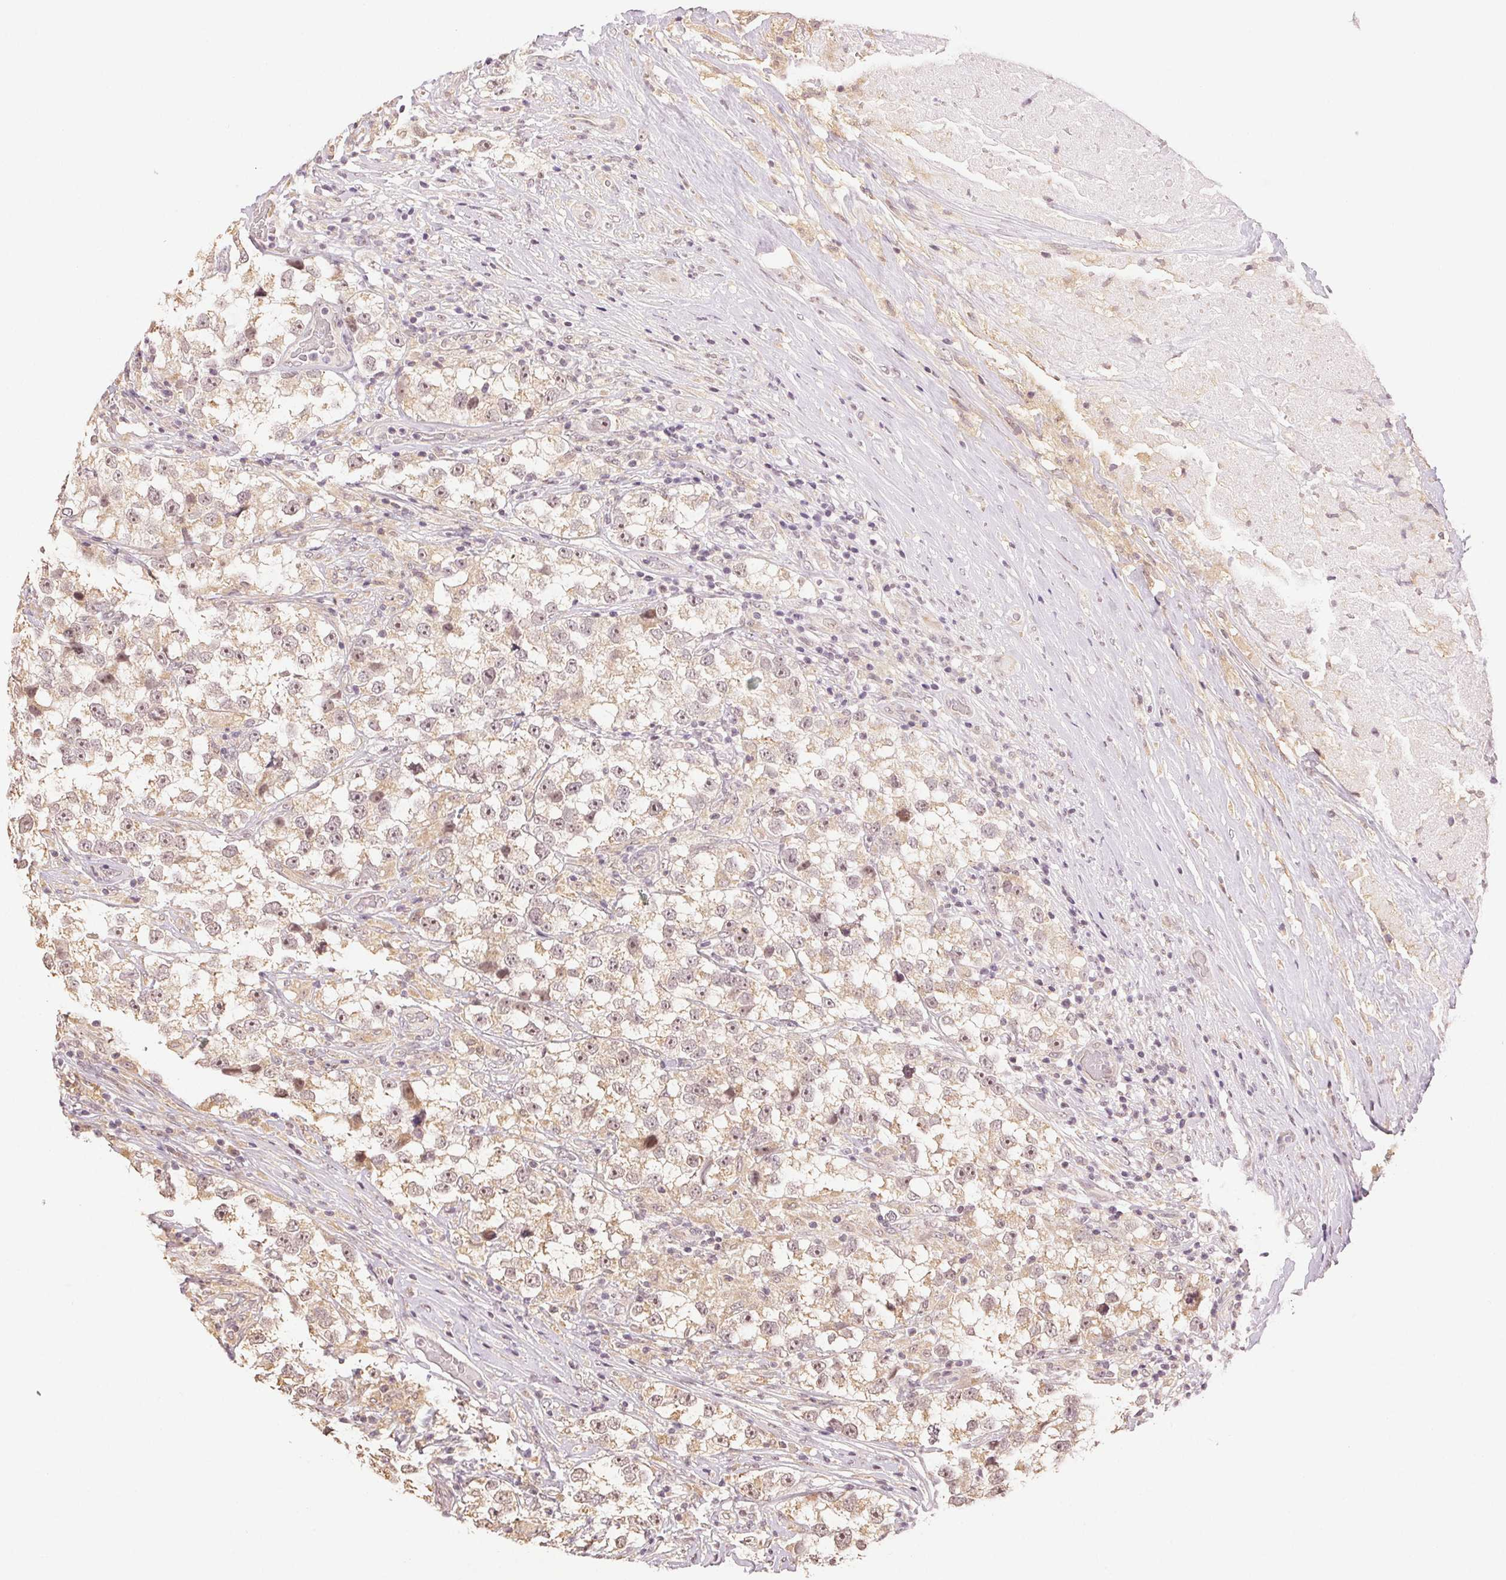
{"staining": {"intensity": "weak", "quantity": ">75%", "location": "cytoplasmic/membranous,nuclear"}, "tissue": "testis cancer", "cell_type": "Tumor cells", "image_type": "cancer", "snomed": [{"axis": "morphology", "description": "Seminoma, NOS"}, {"axis": "topography", "description": "Testis"}], "caption": "A micrograph showing weak cytoplasmic/membranous and nuclear expression in about >75% of tumor cells in testis cancer (seminoma), as visualized by brown immunohistochemical staining.", "gene": "PLCB1", "patient": {"sex": "male", "age": 46}}